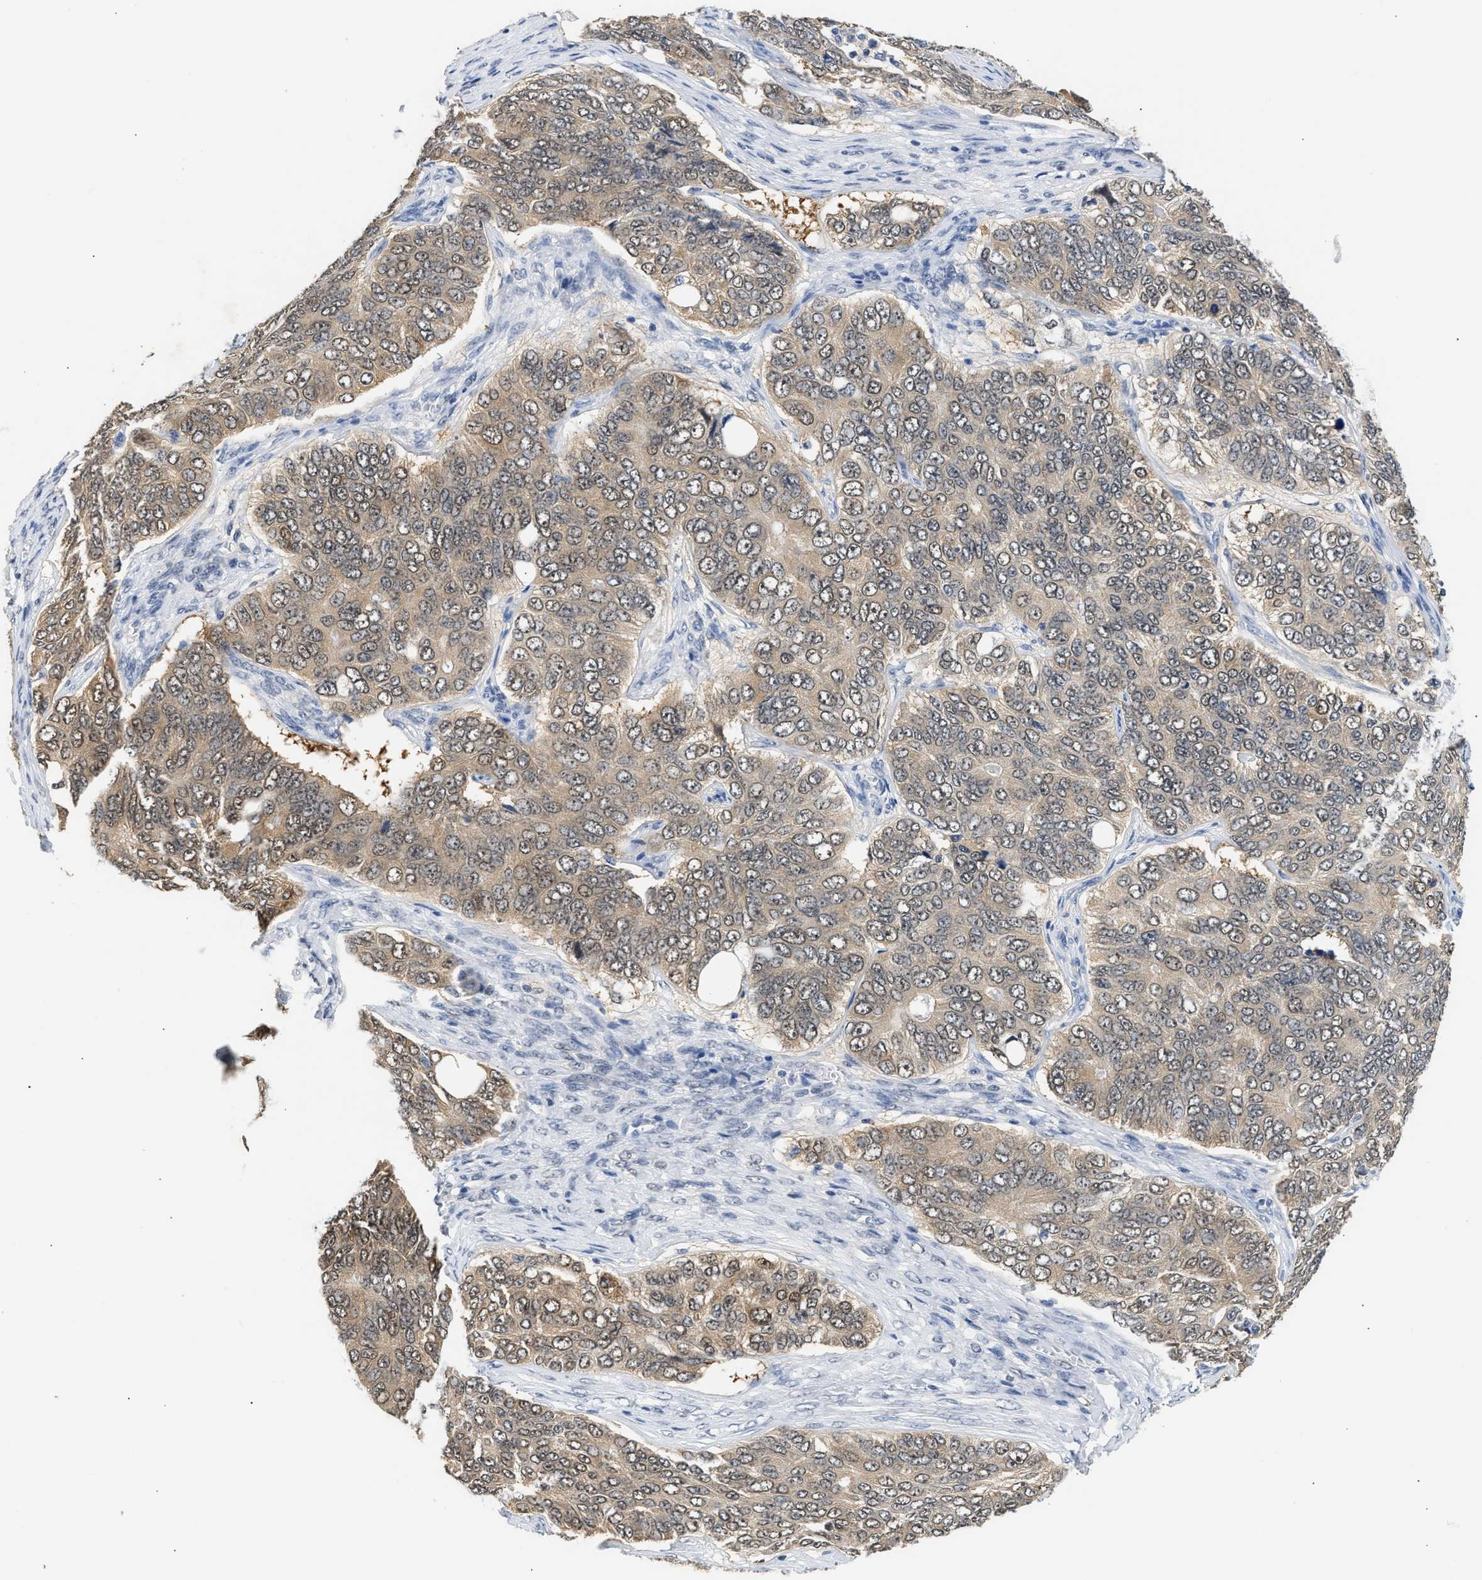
{"staining": {"intensity": "weak", "quantity": ">75%", "location": "cytoplasmic/membranous,nuclear"}, "tissue": "ovarian cancer", "cell_type": "Tumor cells", "image_type": "cancer", "snomed": [{"axis": "morphology", "description": "Carcinoma, endometroid"}, {"axis": "topography", "description": "Ovary"}], "caption": "Immunohistochemistry (IHC) (DAB) staining of human endometroid carcinoma (ovarian) demonstrates weak cytoplasmic/membranous and nuclear protein expression in approximately >75% of tumor cells.", "gene": "PPM1L", "patient": {"sex": "female", "age": 51}}